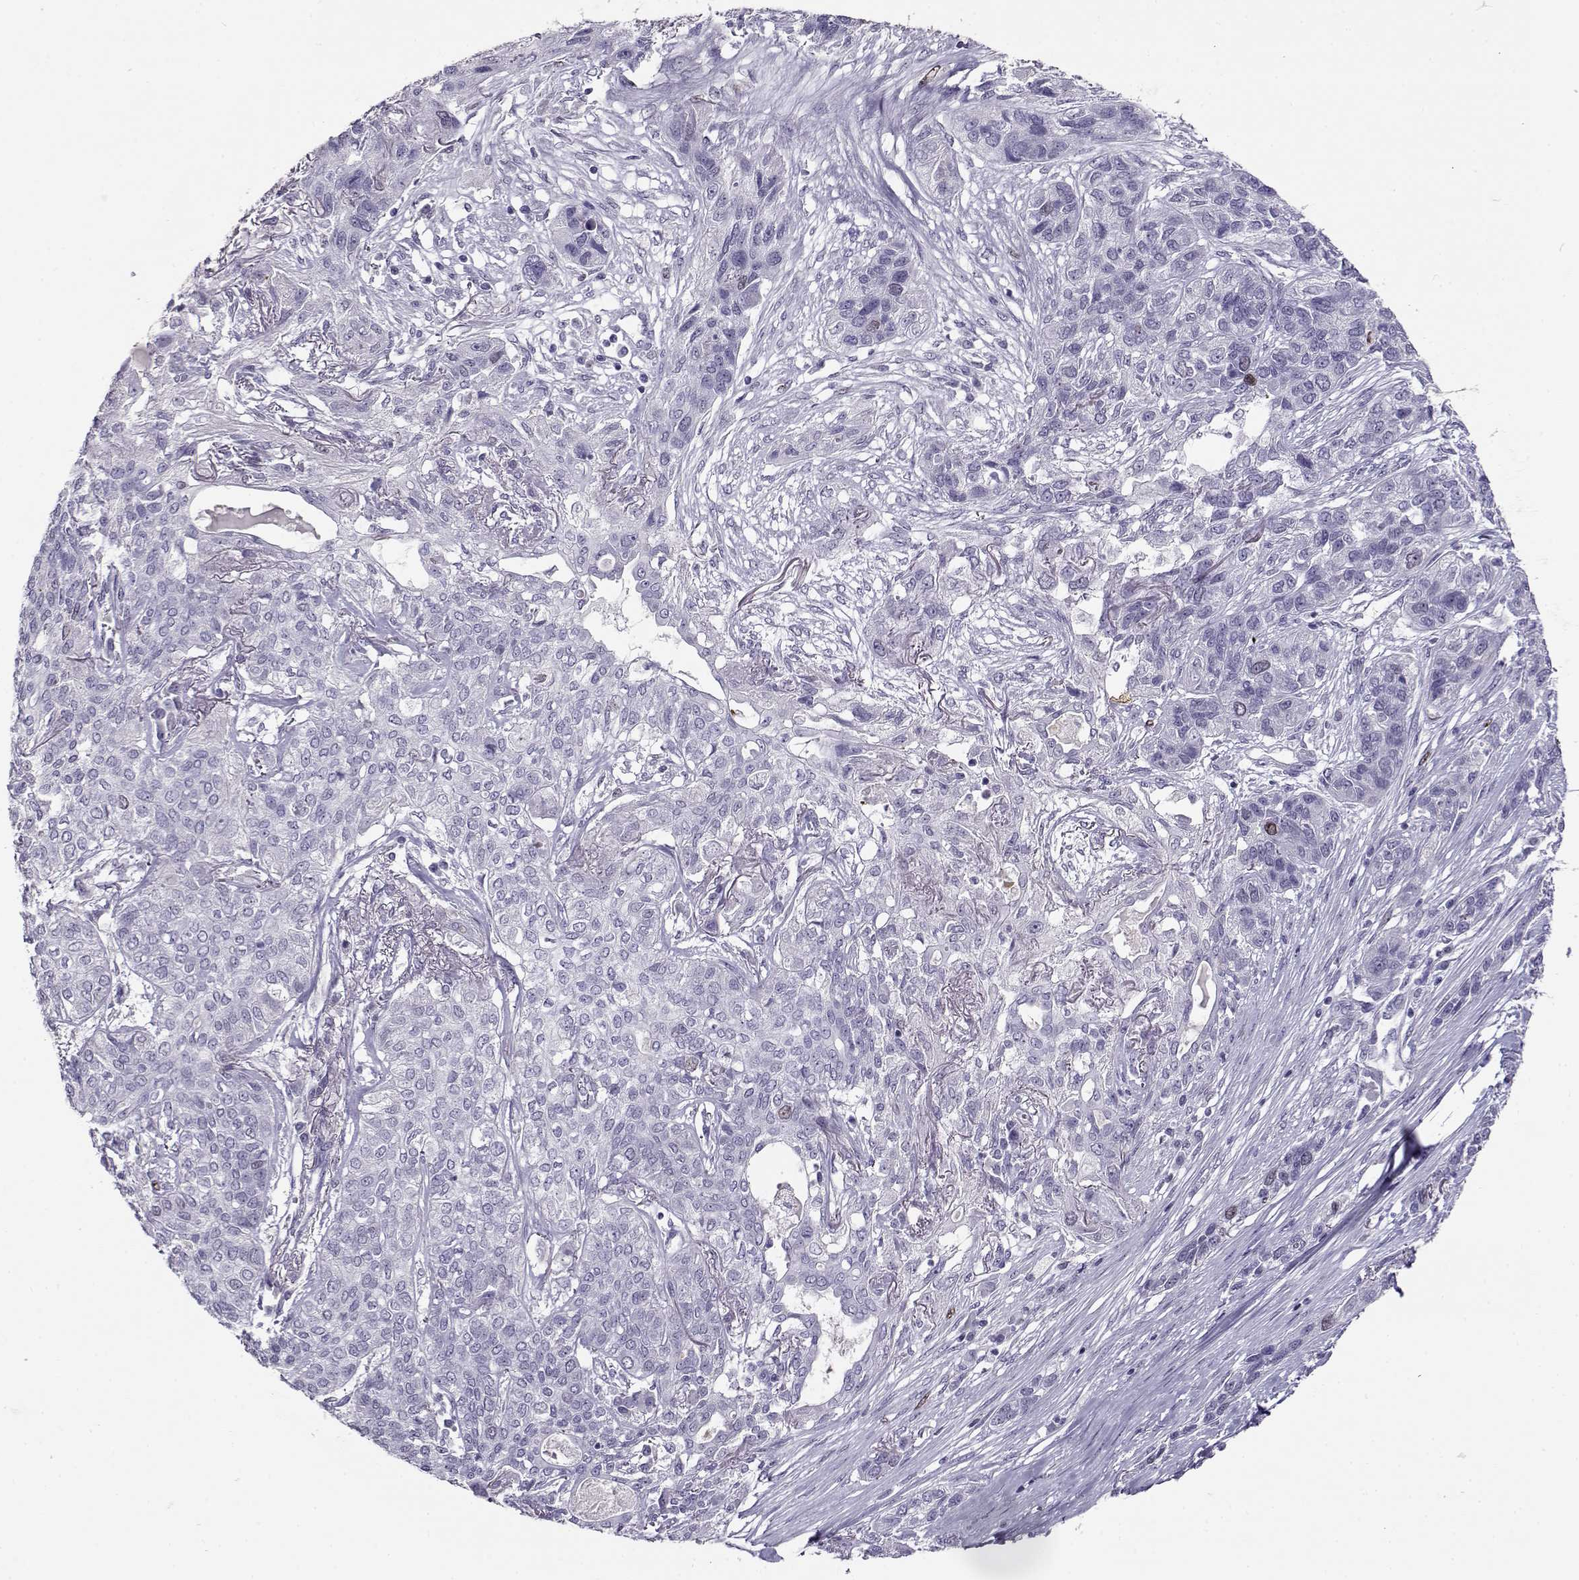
{"staining": {"intensity": "negative", "quantity": "none", "location": "none"}, "tissue": "lung cancer", "cell_type": "Tumor cells", "image_type": "cancer", "snomed": [{"axis": "morphology", "description": "Squamous cell carcinoma, NOS"}, {"axis": "topography", "description": "Lung"}], "caption": "IHC histopathology image of neoplastic tissue: squamous cell carcinoma (lung) stained with DAB demonstrates no significant protein expression in tumor cells.", "gene": "NPW", "patient": {"sex": "female", "age": 70}}